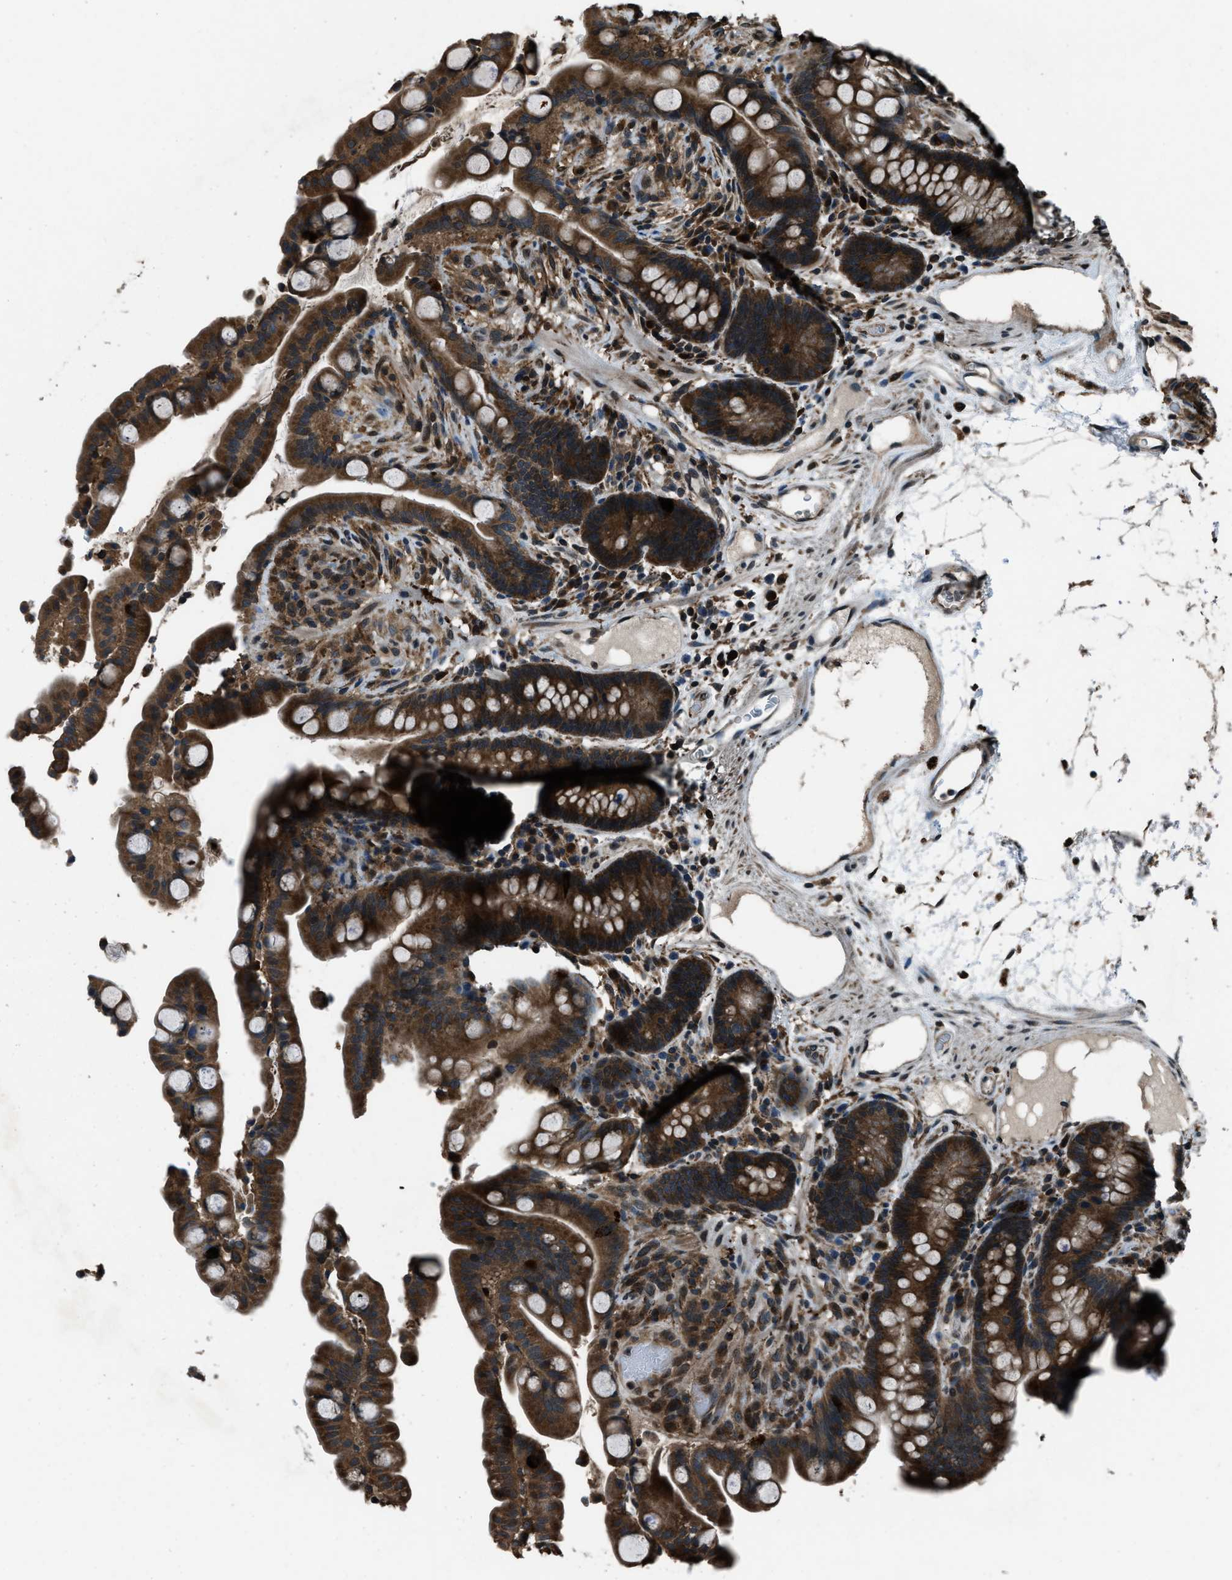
{"staining": {"intensity": "moderate", "quantity": ">75%", "location": "cytoplasmic/membranous,nuclear"}, "tissue": "colon", "cell_type": "Endothelial cells", "image_type": "normal", "snomed": [{"axis": "morphology", "description": "Normal tissue, NOS"}, {"axis": "topography", "description": "Colon"}], "caption": "Human colon stained with a brown dye shows moderate cytoplasmic/membranous,nuclear positive staining in approximately >75% of endothelial cells.", "gene": "TRIM4", "patient": {"sex": "male", "age": 73}}